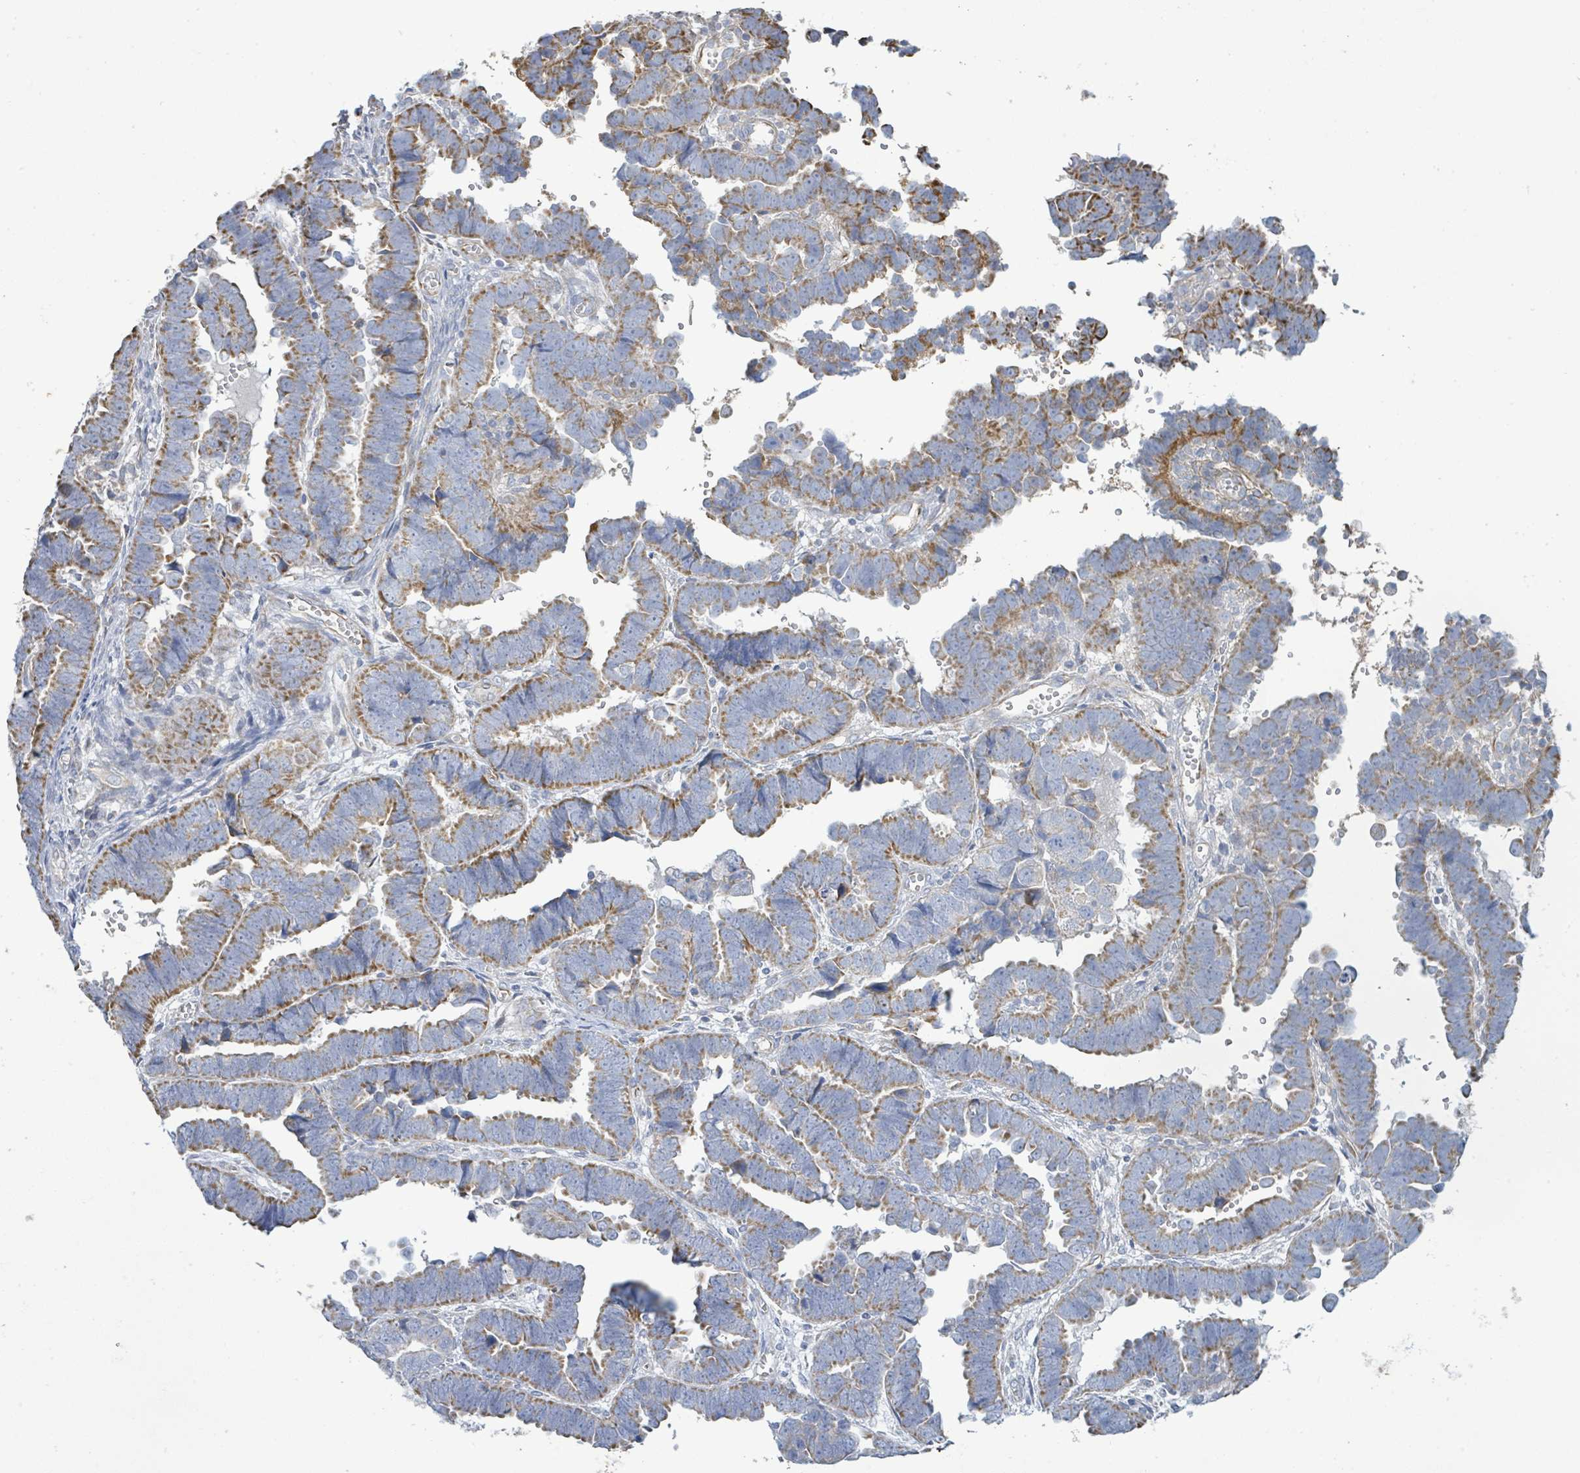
{"staining": {"intensity": "moderate", "quantity": ">75%", "location": "cytoplasmic/membranous"}, "tissue": "endometrial cancer", "cell_type": "Tumor cells", "image_type": "cancer", "snomed": [{"axis": "morphology", "description": "Adenocarcinoma, NOS"}, {"axis": "topography", "description": "Endometrium"}], "caption": "Endometrial cancer stained with IHC displays moderate cytoplasmic/membranous positivity in approximately >75% of tumor cells.", "gene": "ALG12", "patient": {"sex": "female", "age": 75}}